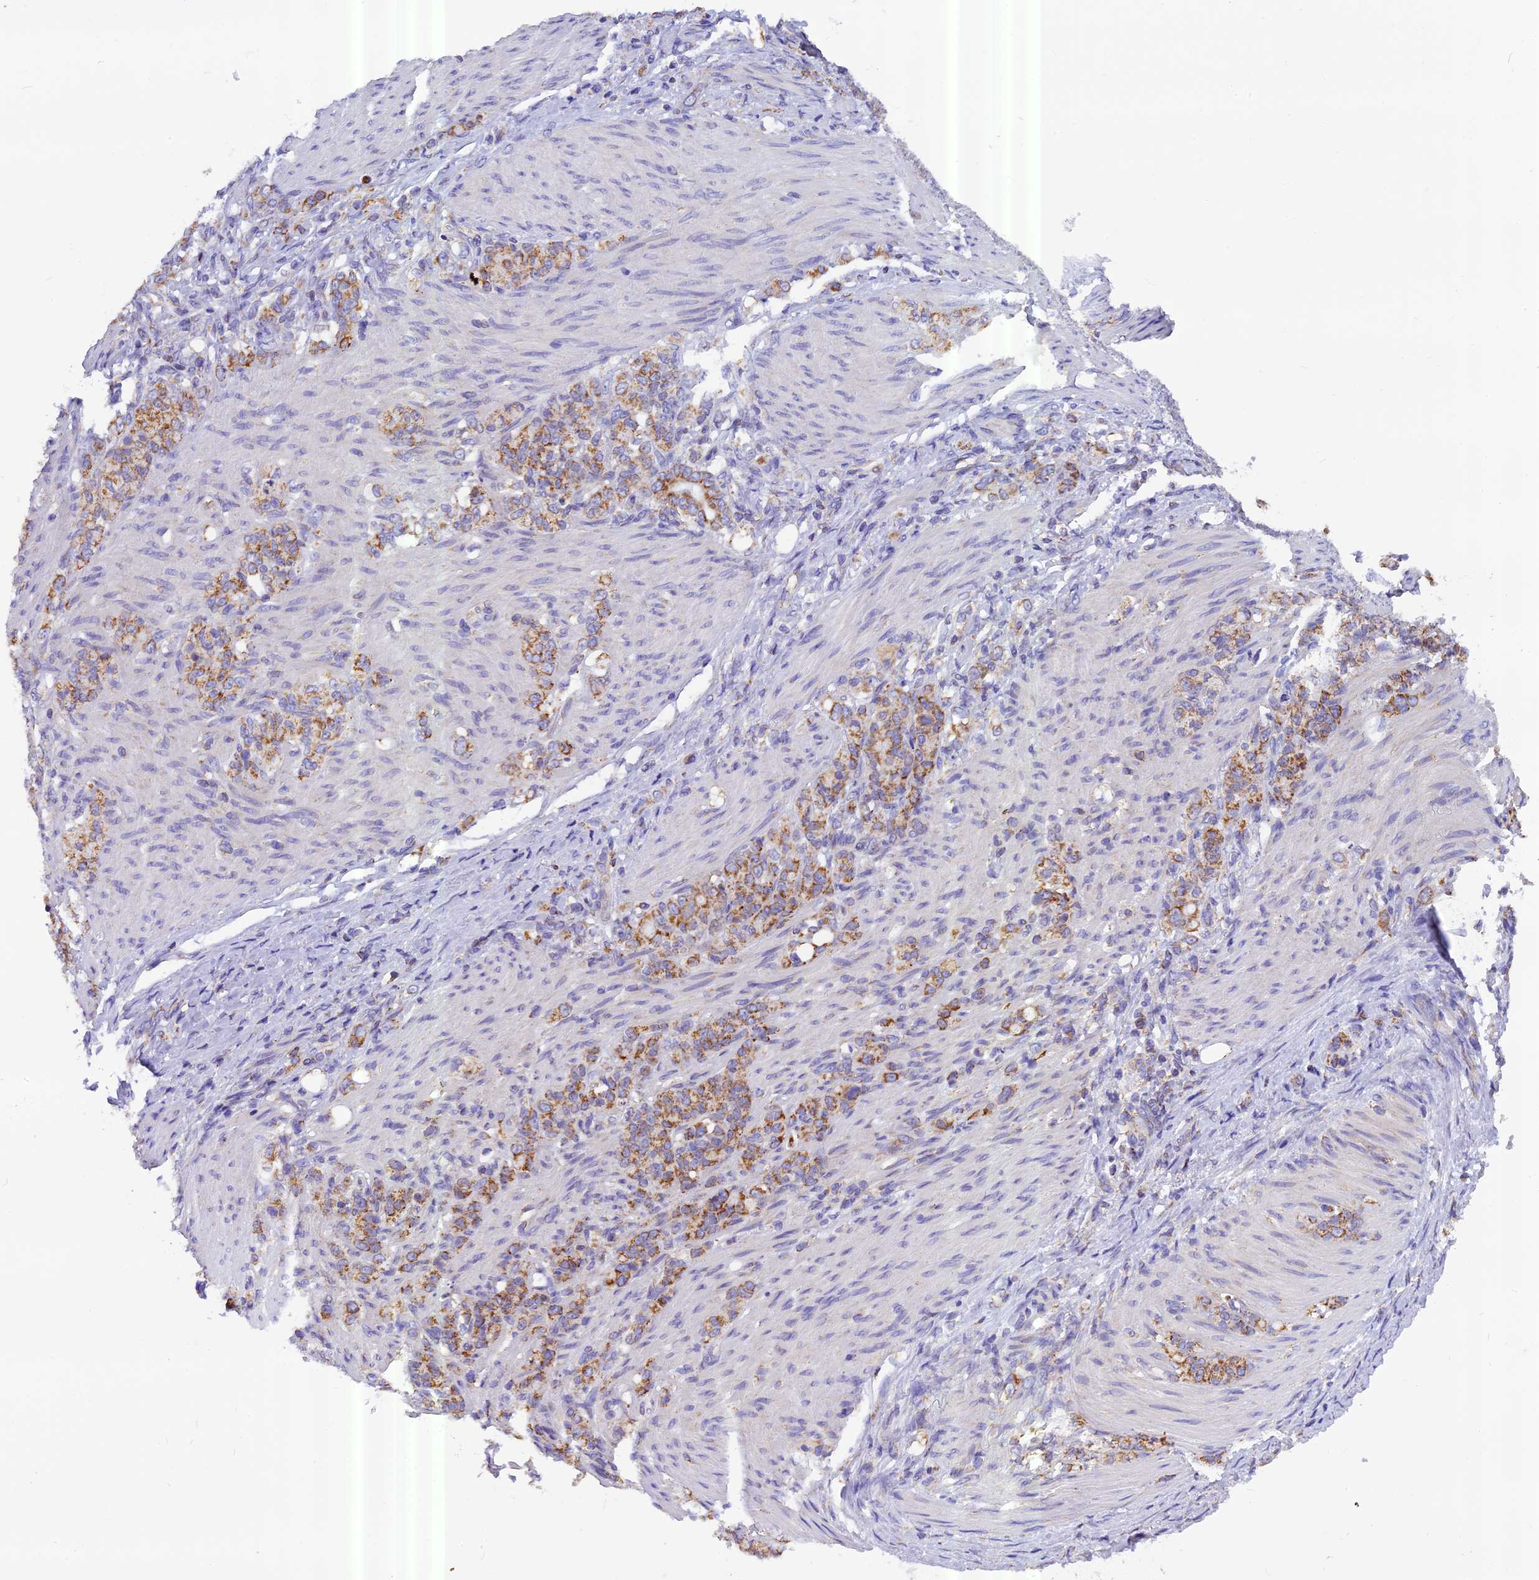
{"staining": {"intensity": "moderate", "quantity": ">75%", "location": "cytoplasmic/membranous"}, "tissue": "stomach cancer", "cell_type": "Tumor cells", "image_type": "cancer", "snomed": [{"axis": "morphology", "description": "Adenocarcinoma, NOS"}, {"axis": "topography", "description": "Stomach"}], "caption": "Immunohistochemical staining of human stomach adenocarcinoma demonstrates moderate cytoplasmic/membranous protein staining in approximately >75% of tumor cells.", "gene": "MGME1", "patient": {"sex": "female", "age": 79}}